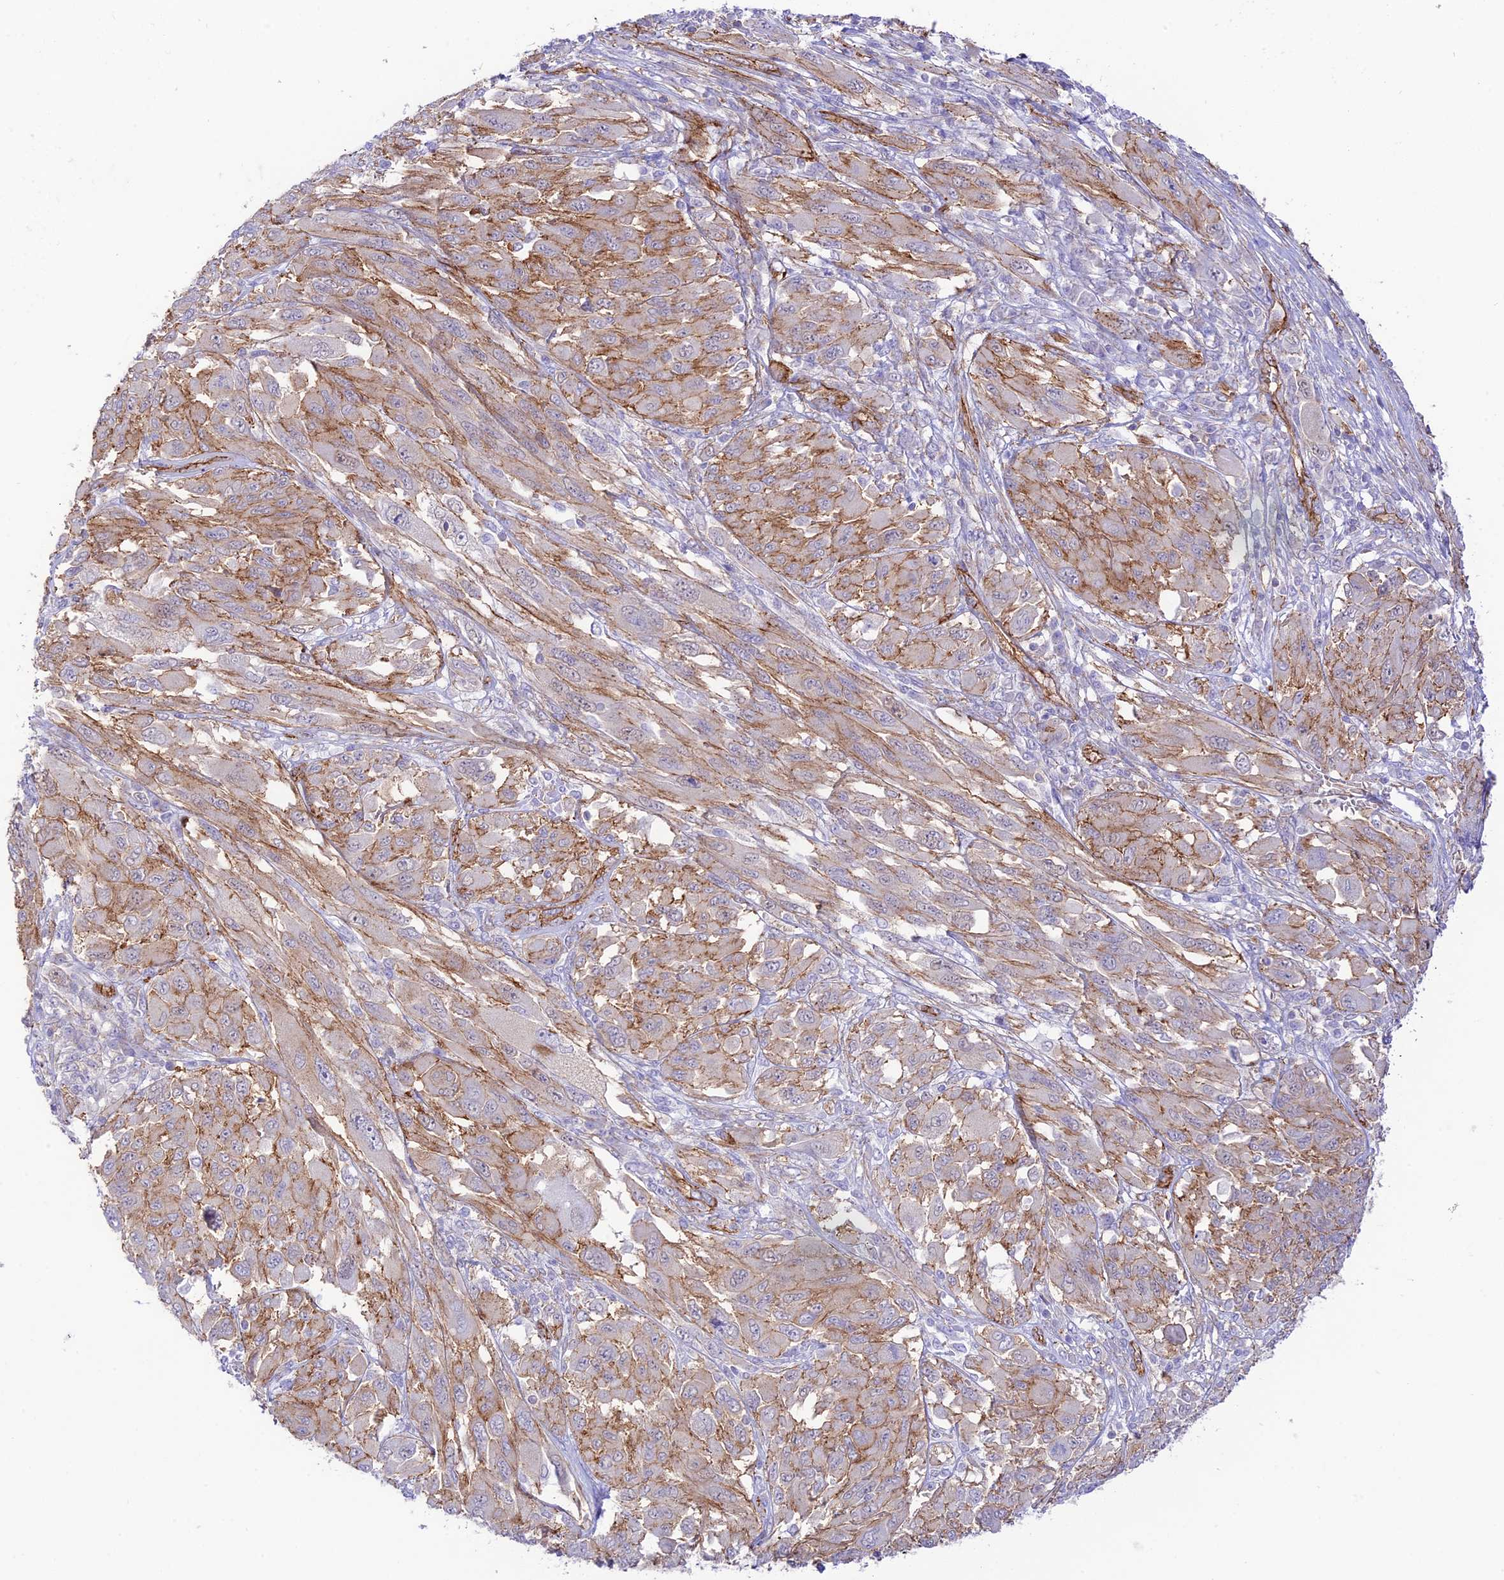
{"staining": {"intensity": "moderate", "quantity": "25%-75%", "location": "cytoplasmic/membranous"}, "tissue": "melanoma", "cell_type": "Tumor cells", "image_type": "cancer", "snomed": [{"axis": "morphology", "description": "Malignant melanoma, NOS"}, {"axis": "topography", "description": "Skin"}], "caption": "Immunohistochemistry (IHC) micrograph of melanoma stained for a protein (brown), which reveals medium levels of moderate cytoplasmic/membranous staining in approximately 25%-75% of tumor cells.", "gene": "YPEL5", "patient": {"sex": "female", "age": 91}}